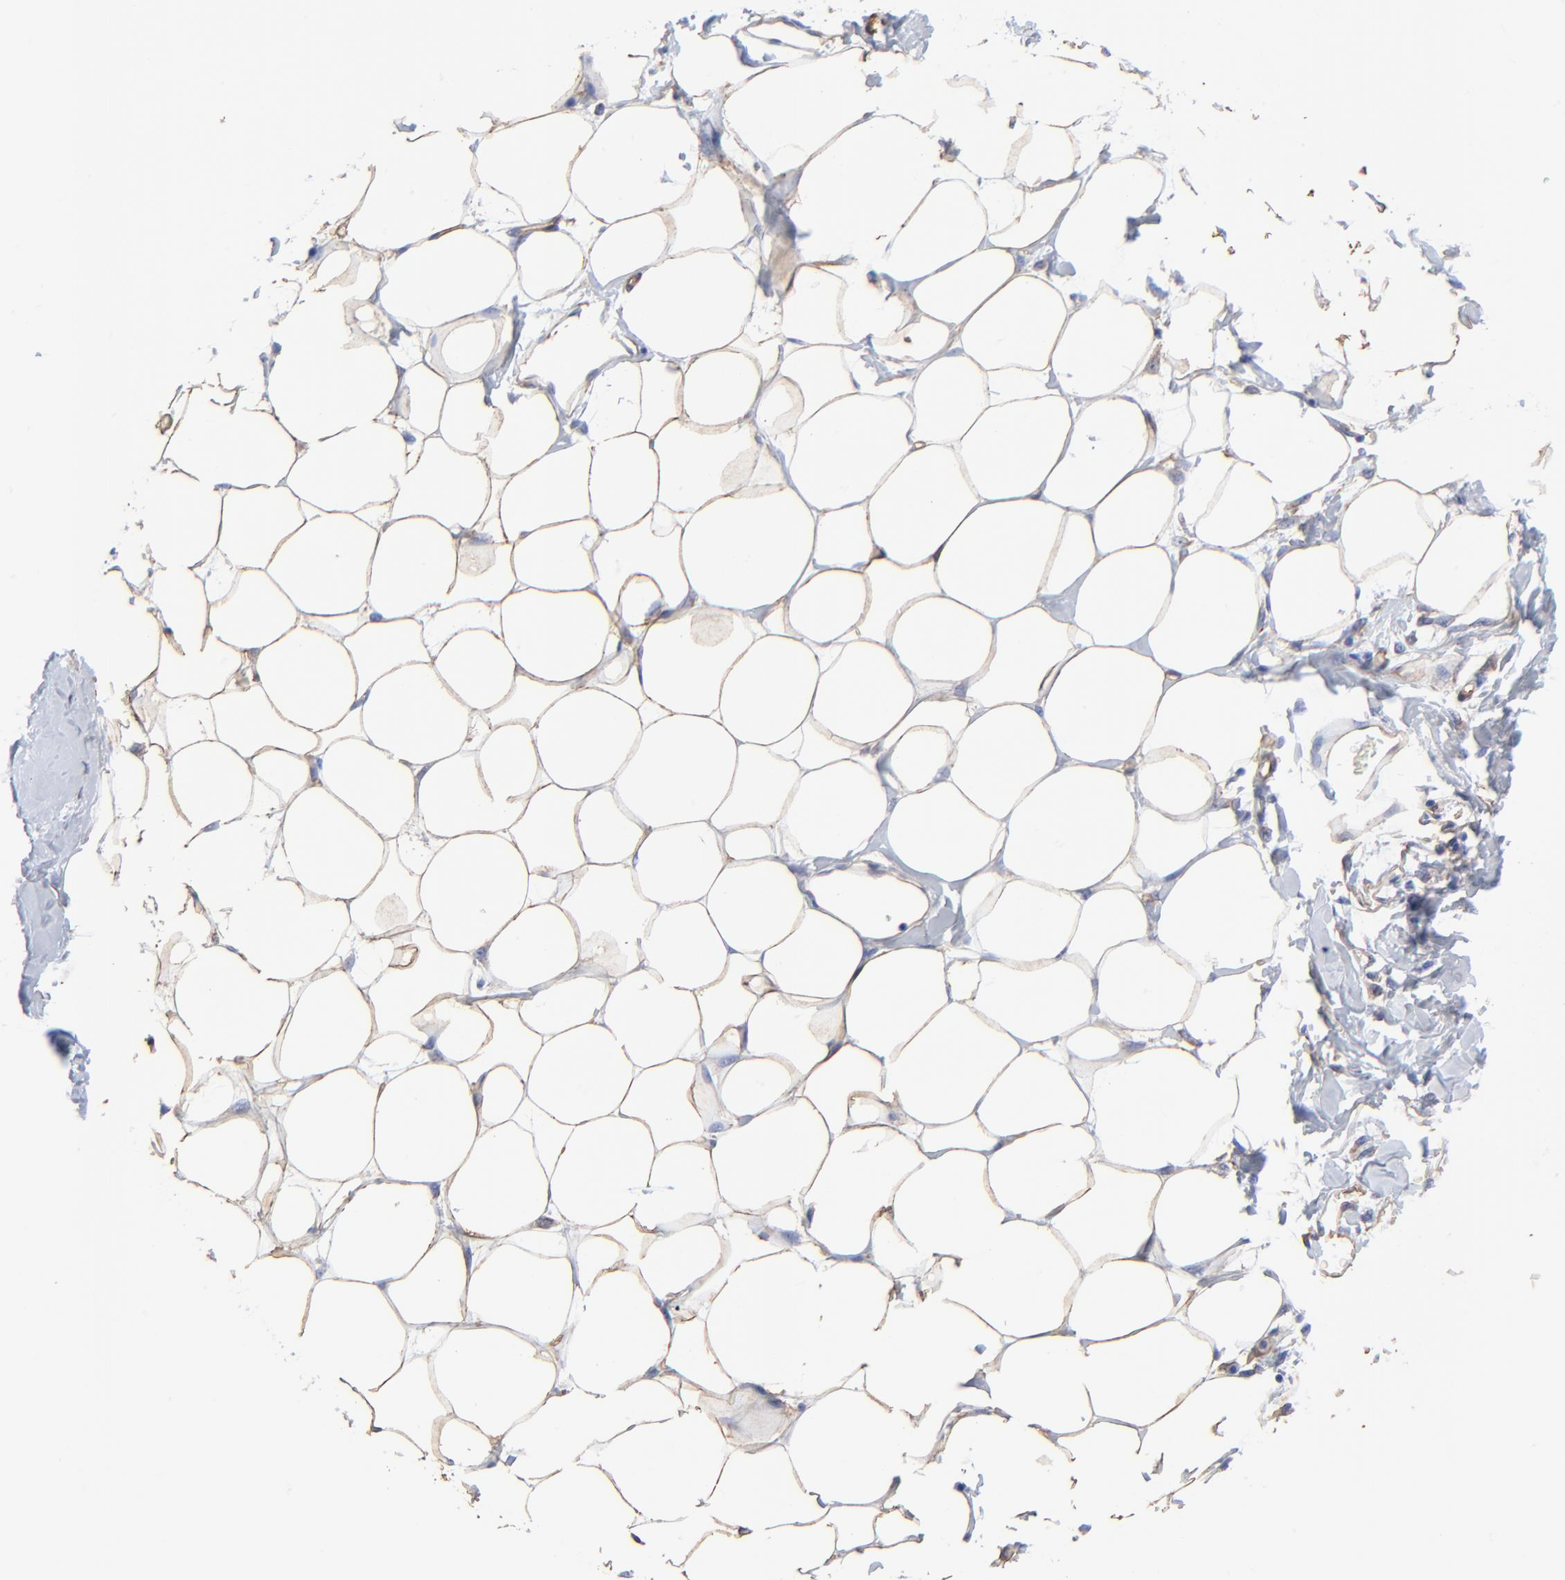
{"staining": {"intensity": "moderate", "quantity": ">75%", "location": "cytoplasmic/membranous"}, "tissue": "breast", "cell_type": "Adipocytes", "image_type": "normal", "snomed": [{"axis": "morphology", "description": "Normal tissue, NOS"}, {"axis": "topography", "description": "Breast"}, {"axis": "topography", "description": "Adipose tissue"}], "caption": "A photomicrograph showing moderate cytoplasmic/membranous expression in approximately >75% of adipocytes in normal breast, as visualized by brown immunohistochemical staining.", "gene": "CAV1", "patient": {"sex": "female", "age": 25}}